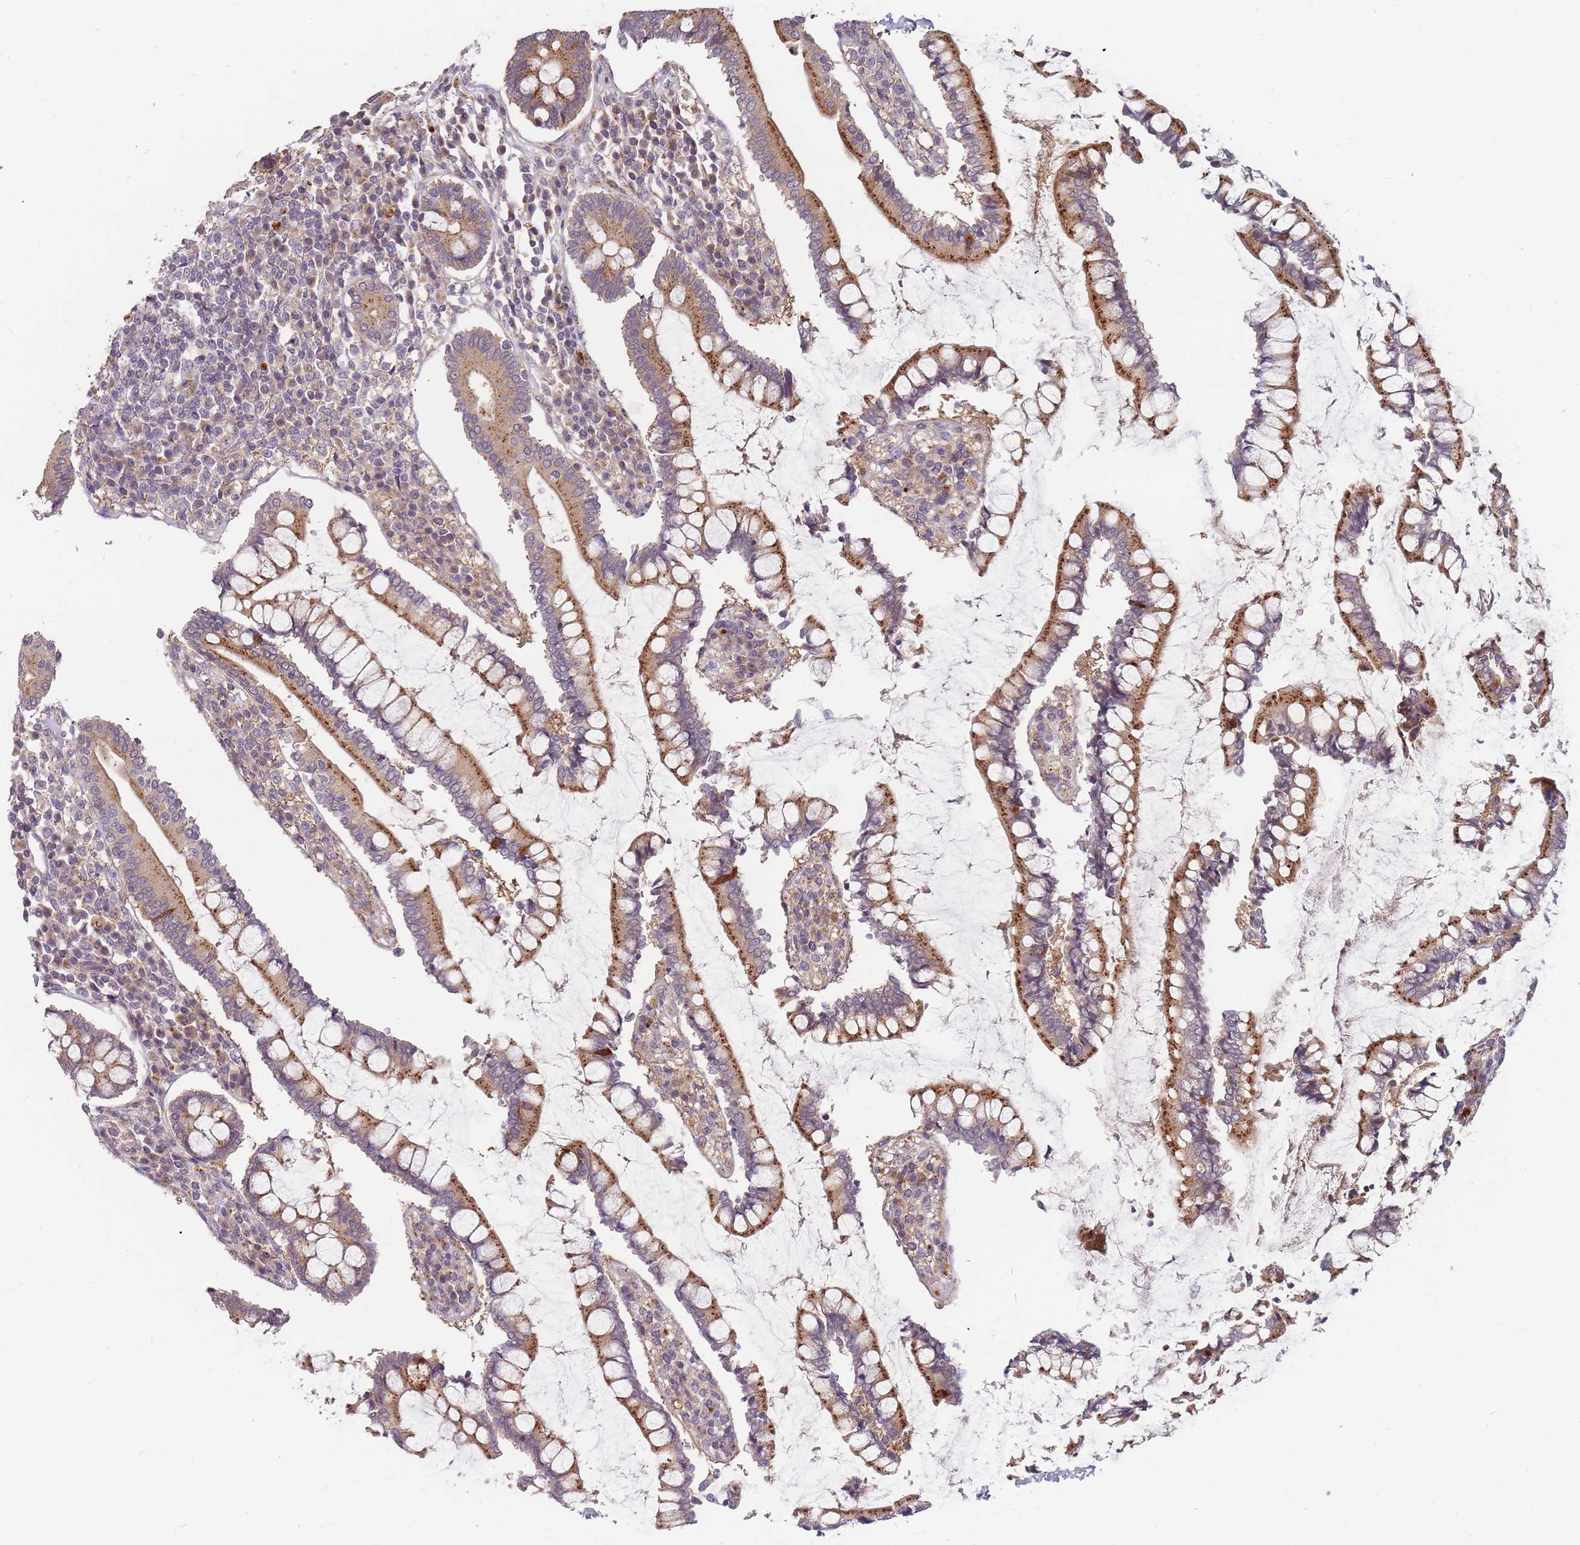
{"staining": {"intensity": "weak", "quantity": ">75%", "location": "cytoplasmic/membranous"}, "tissue": "colon", "cell_type": "Endothelial cells", "image_type": "normal", "snomed": [{"axis": "morphology", "description": "Normal tissue, NOS"}, {"axis": "topography", "description": "Colon"}], "caption": "Immunohistochemistry staining of benign colon, which displays low levels of weak cytoplasmic/membranous positivity in approximately >75% of endothelial cells indicating weak cytoplasmic/membranous protein staining. The staining was performed using DAB (3,3'-diaminobenzidine) (brown) for protein detection and nuclei were counterstained in hematoxylin (blue).", "gene": "ATG5", "patient": {"sex": "female", "age": 79}}